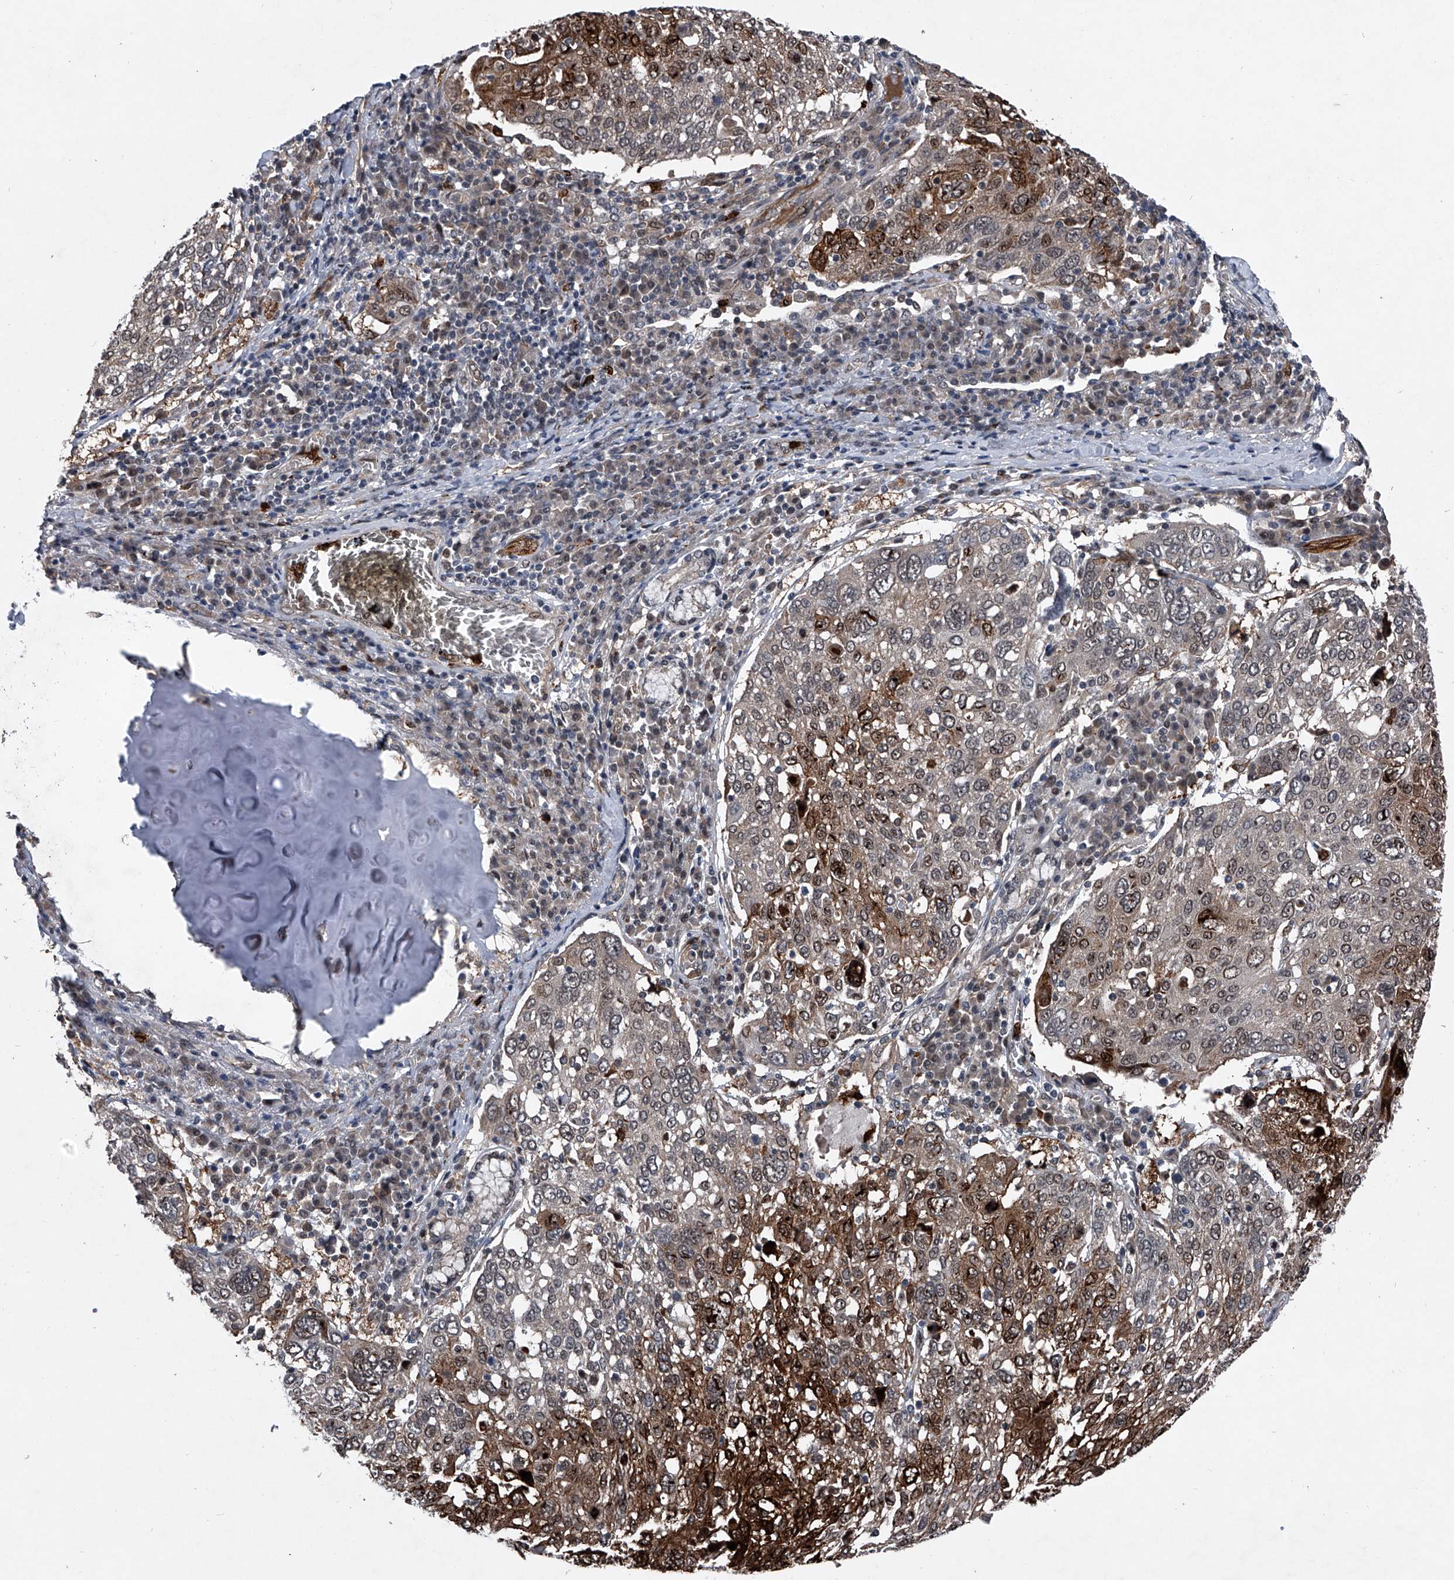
{"staining": {"intensity": "strong", "quantity": "25%-75%", "location": "cytoplasmic/membranous,nuclear"}, "tissue": "lung cancer", "cell_type": "Tumor cells", "image_type": "cancer", "snomed": [{"axis": "morphology", "description": "Squamous cell carcinoma, NOS"}, {"axis": "topography", "description": "Lung"}], "caption": "Lung squamous cell carcinoma stained with a protein marker shows strong staining in tumor cells.", "gene": "MAPKAP1", "patient": {"sex": "male", "age": 65}}